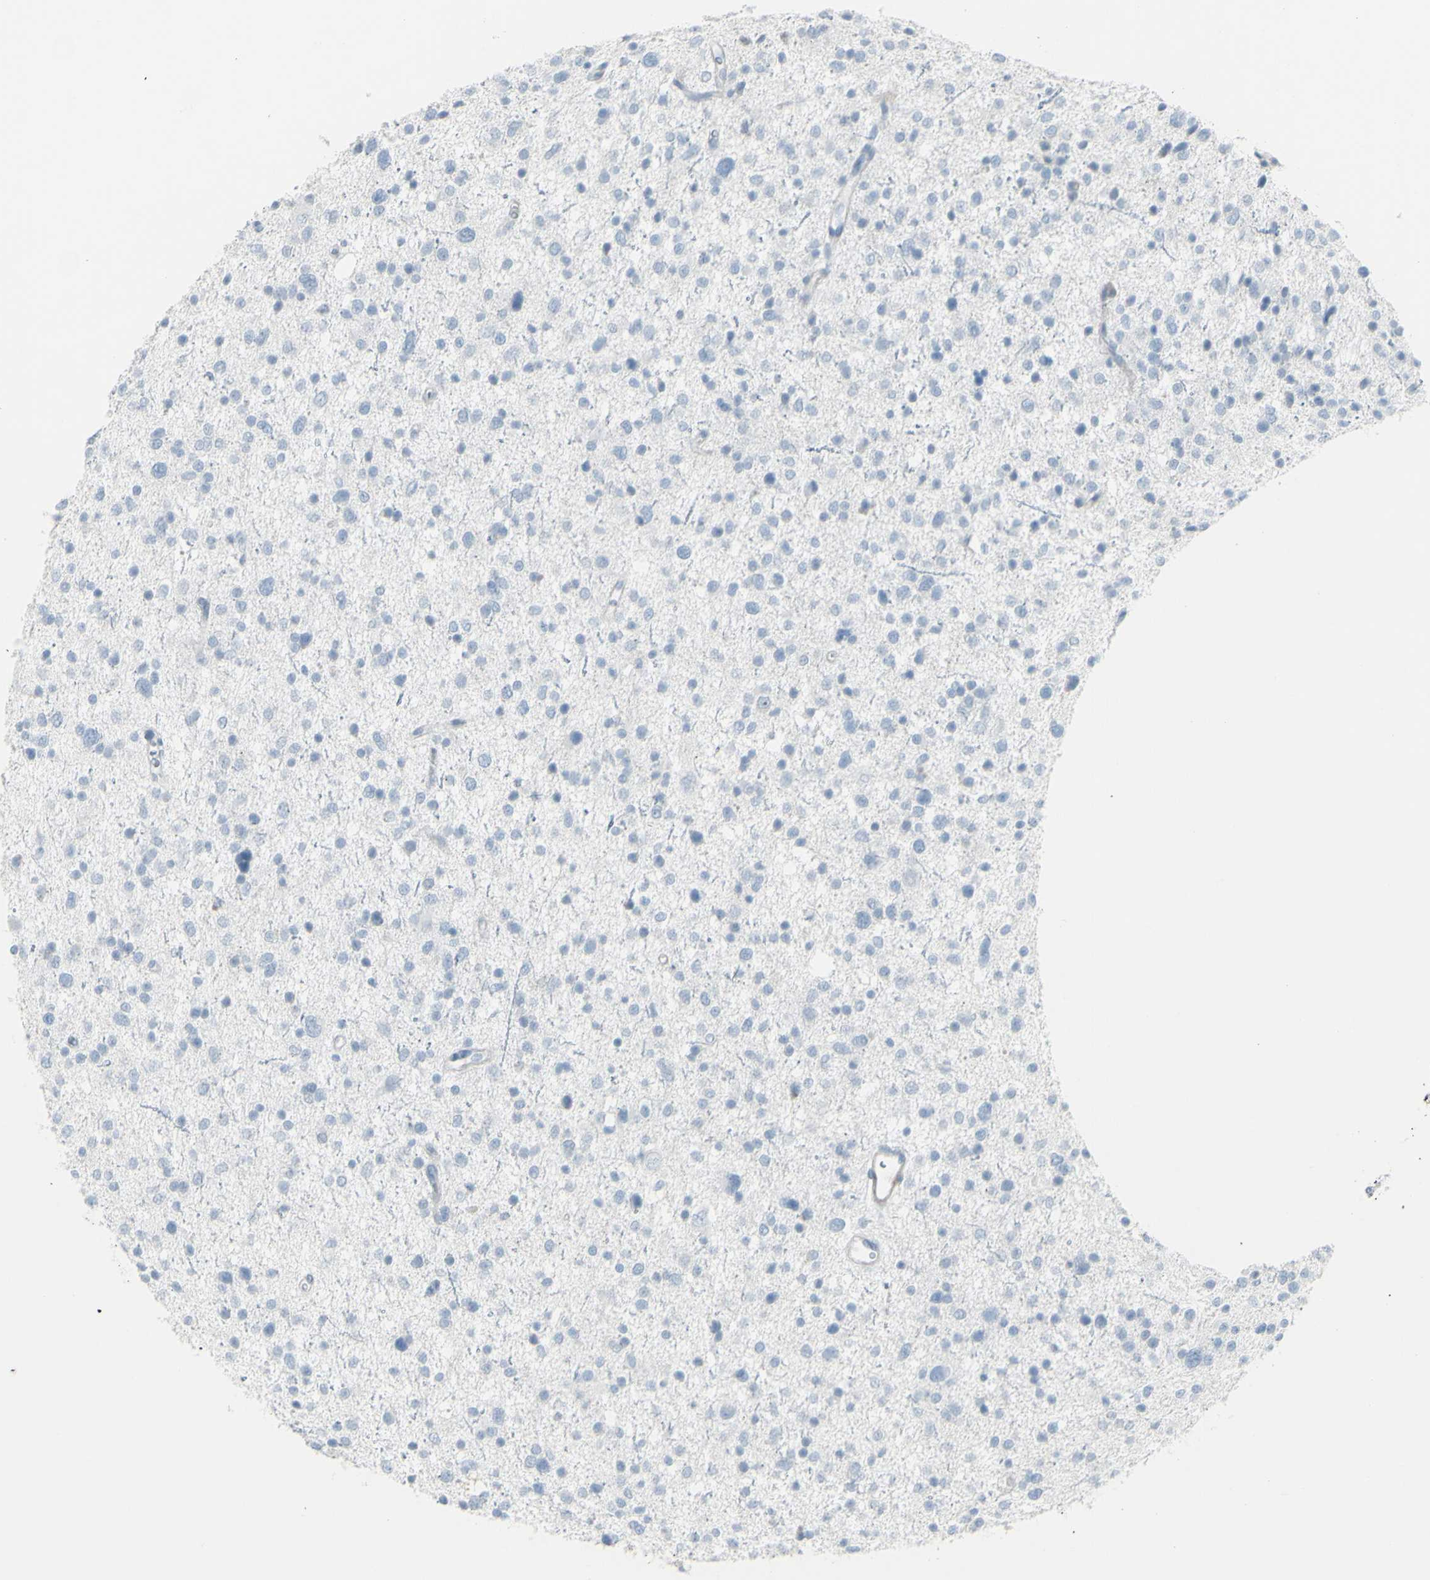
{"staining": {"intensity": "negative", "quantity": "none", "location": "none"}, "tissue": "glioma", "cell_type": "Tumor cells", "image_type": "cancer", "snomed": [{"axis": "morphology", "description": "Glioma, malignant, Low grade"}, {"axis": "topography", "description": "Brain"}], "caption": "The histopathology image displays no staining of tumor cells in glioma.", "gene": "YBX2", "patient": {"sex": "female", "age": 37}}